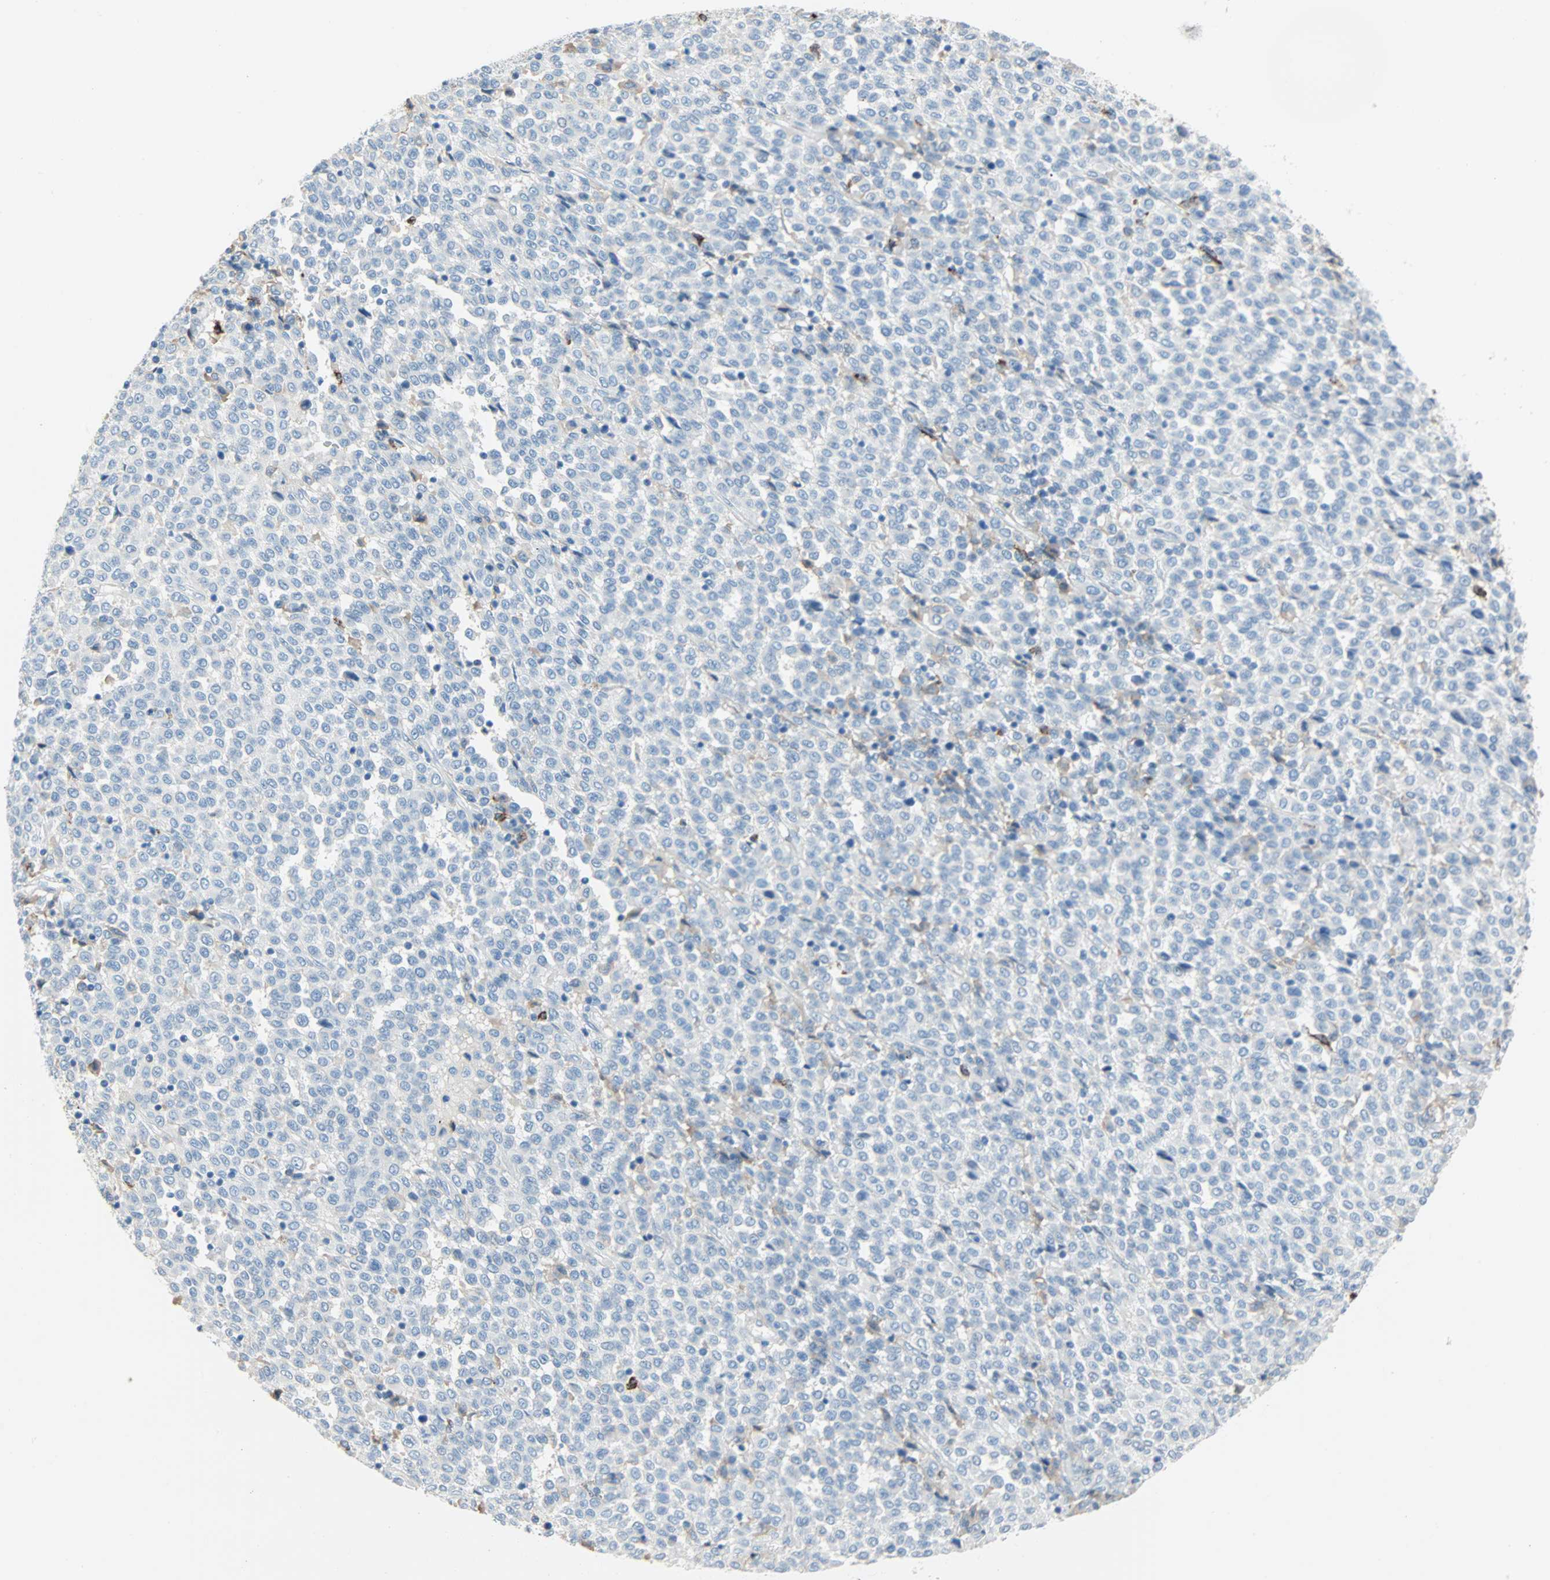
{"staining": {"intensity": "negative", "quantity": "none", "location": "none"}, "tissue": "melanoma", "cell_type": "Tumor cells", "image_type": "cancer", "snomed": [{"axis": "morphology", "description": "Malignant melanoma, Metastatic site"}, {"axis": "topography", "description": "Pancreas"}], "caption": "Immunohistochemistry micrograph of neoplastic tissue: human melanoma stained with DAB (3,3'-diaminobenzidine) exhibits no significant protein positivity in tumor cells.", "gene": "CLEC4A", "patient": {"sex": "female", "age": 30}}